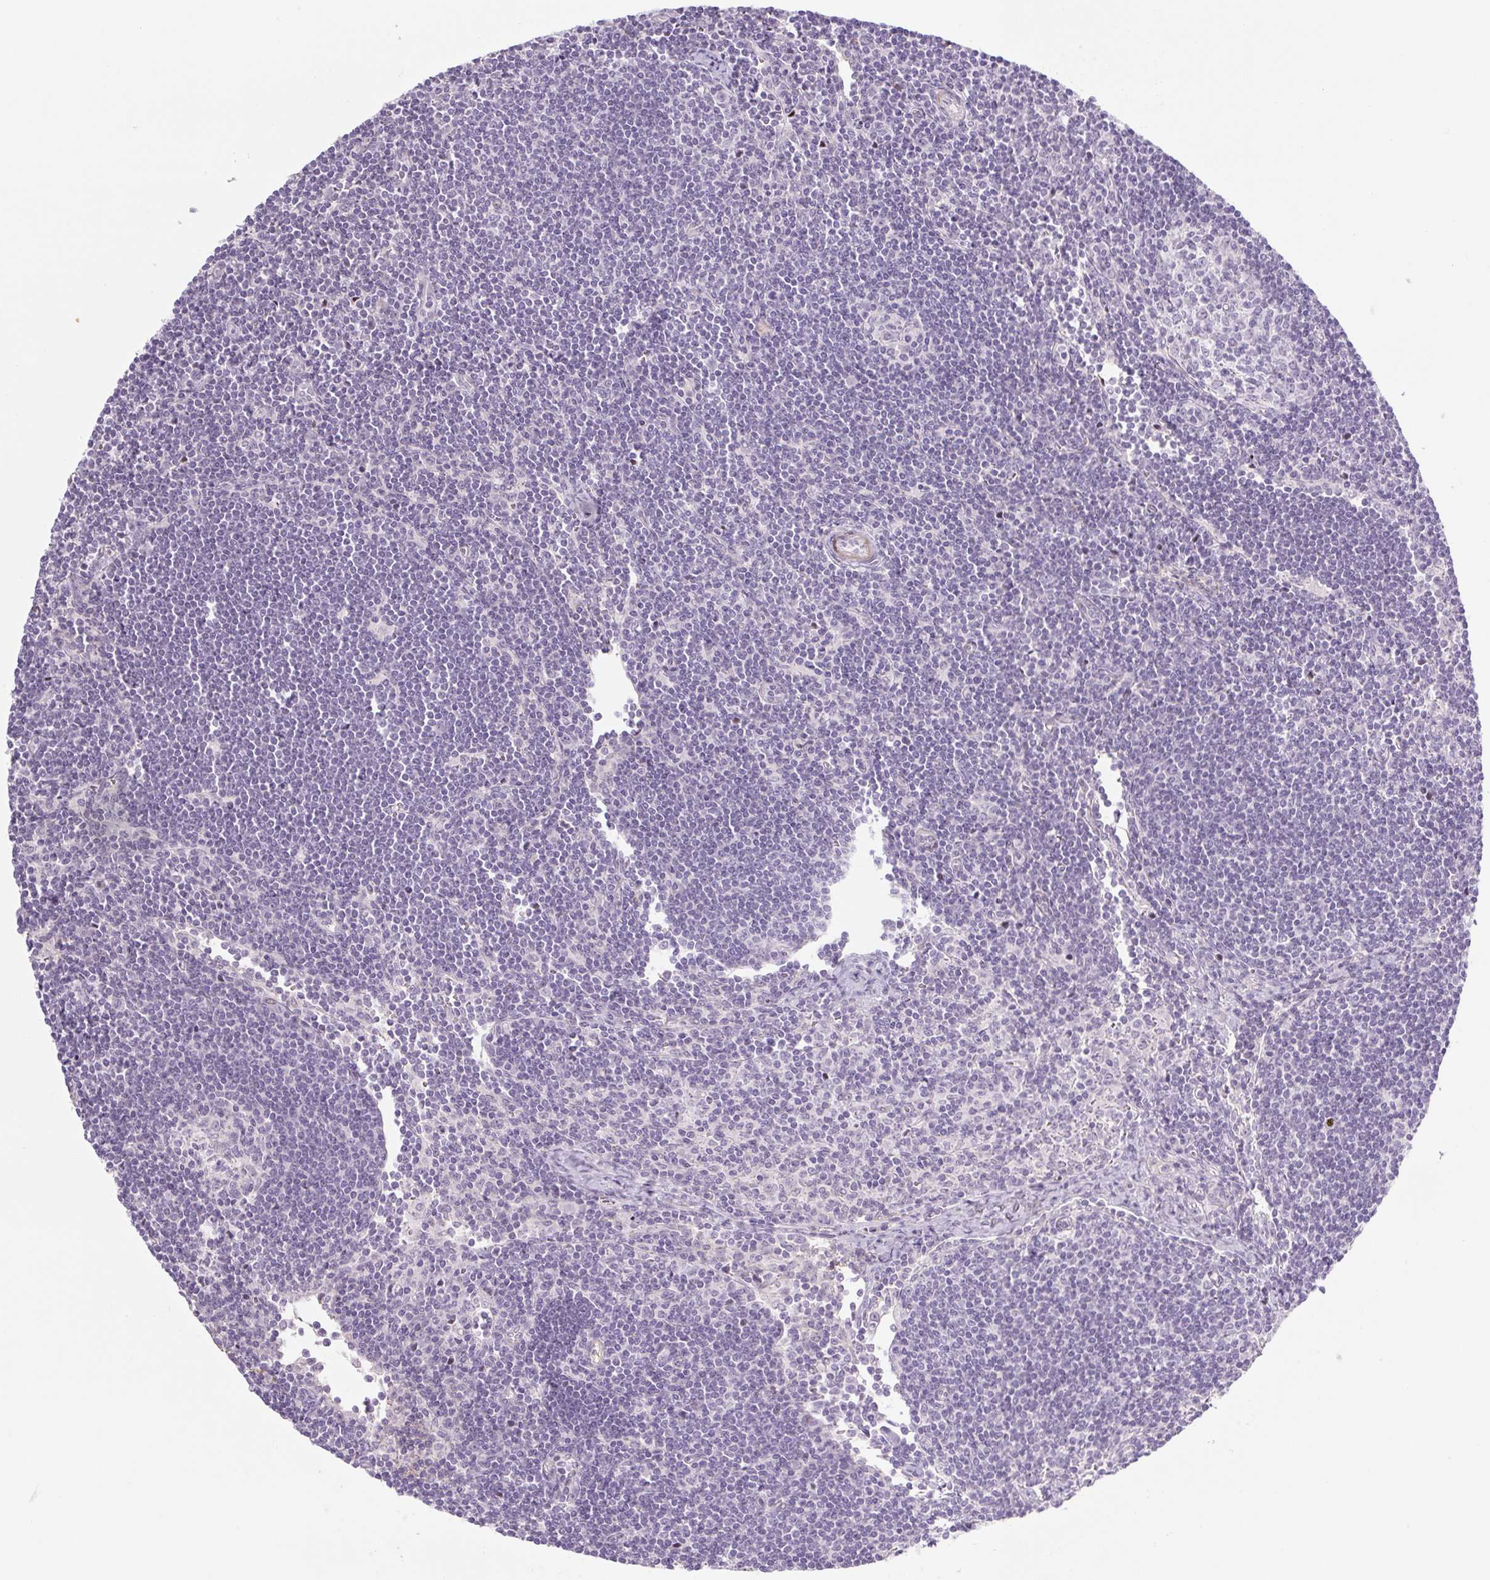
{"staining": {"intensity": "negative", "quantity": "none", "location": "none"}, "tissue": "lymph node", "cell_type": "Germinal center cells", "image_type": "normal", "snomed": [{"axis": "morphology", "description": "Normal tissue, NOS"}, {"axis": "topography", "description": "Lymph node"}], "caption": "Immunohistochemistry (IHC) micrograph of unremarkable lymph node: human lymph node stained with DAB (3,3'-diaminobenzidine) displays no significant protein positivity in germinal center cells.", "gene": "PRM1", "patient": {"sex": "female", "age": 29}}